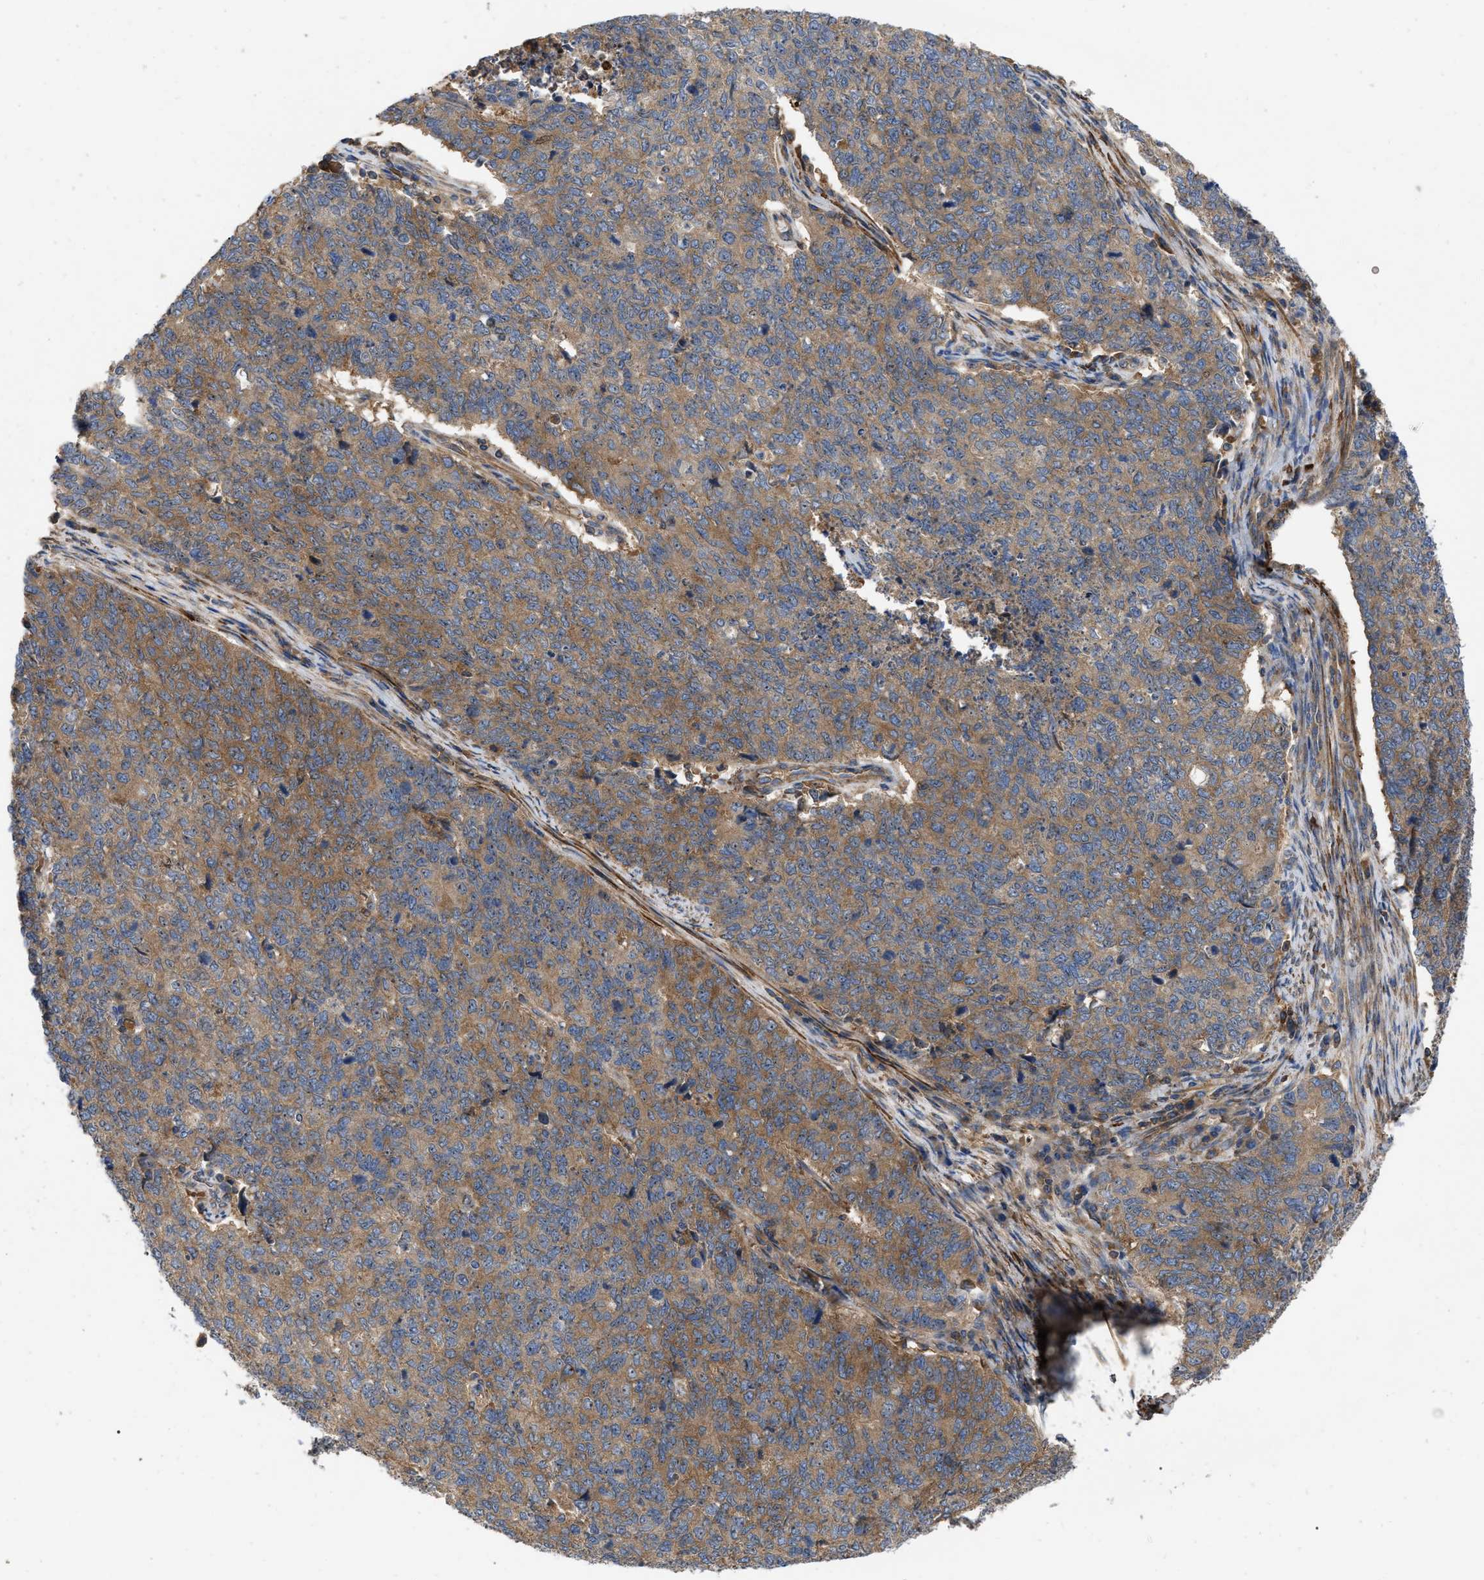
{"staining": {"intensity": "moderate", "quantity": ">75%", "location": "cytoplasmic/membranous"}, "tissue": "cervical cancer", "cell_type": "Tumor cells", "image_type": "cancer", "snomed": [{"axis": "morphology", "description": "Squamous cell carcinoma, NOS"}, {"axis": "topography", "description": "Cervix"}], "caption": "A photomicrograph showing moderate cytoplasmic/membranous expression in approximately >75% of tumor cells in cervical squamous cell carcinoma, as visualized by brown immunohistochemical staining.", "gene": "RABEP1", "patient": {"sex": "female", "age": 63}}